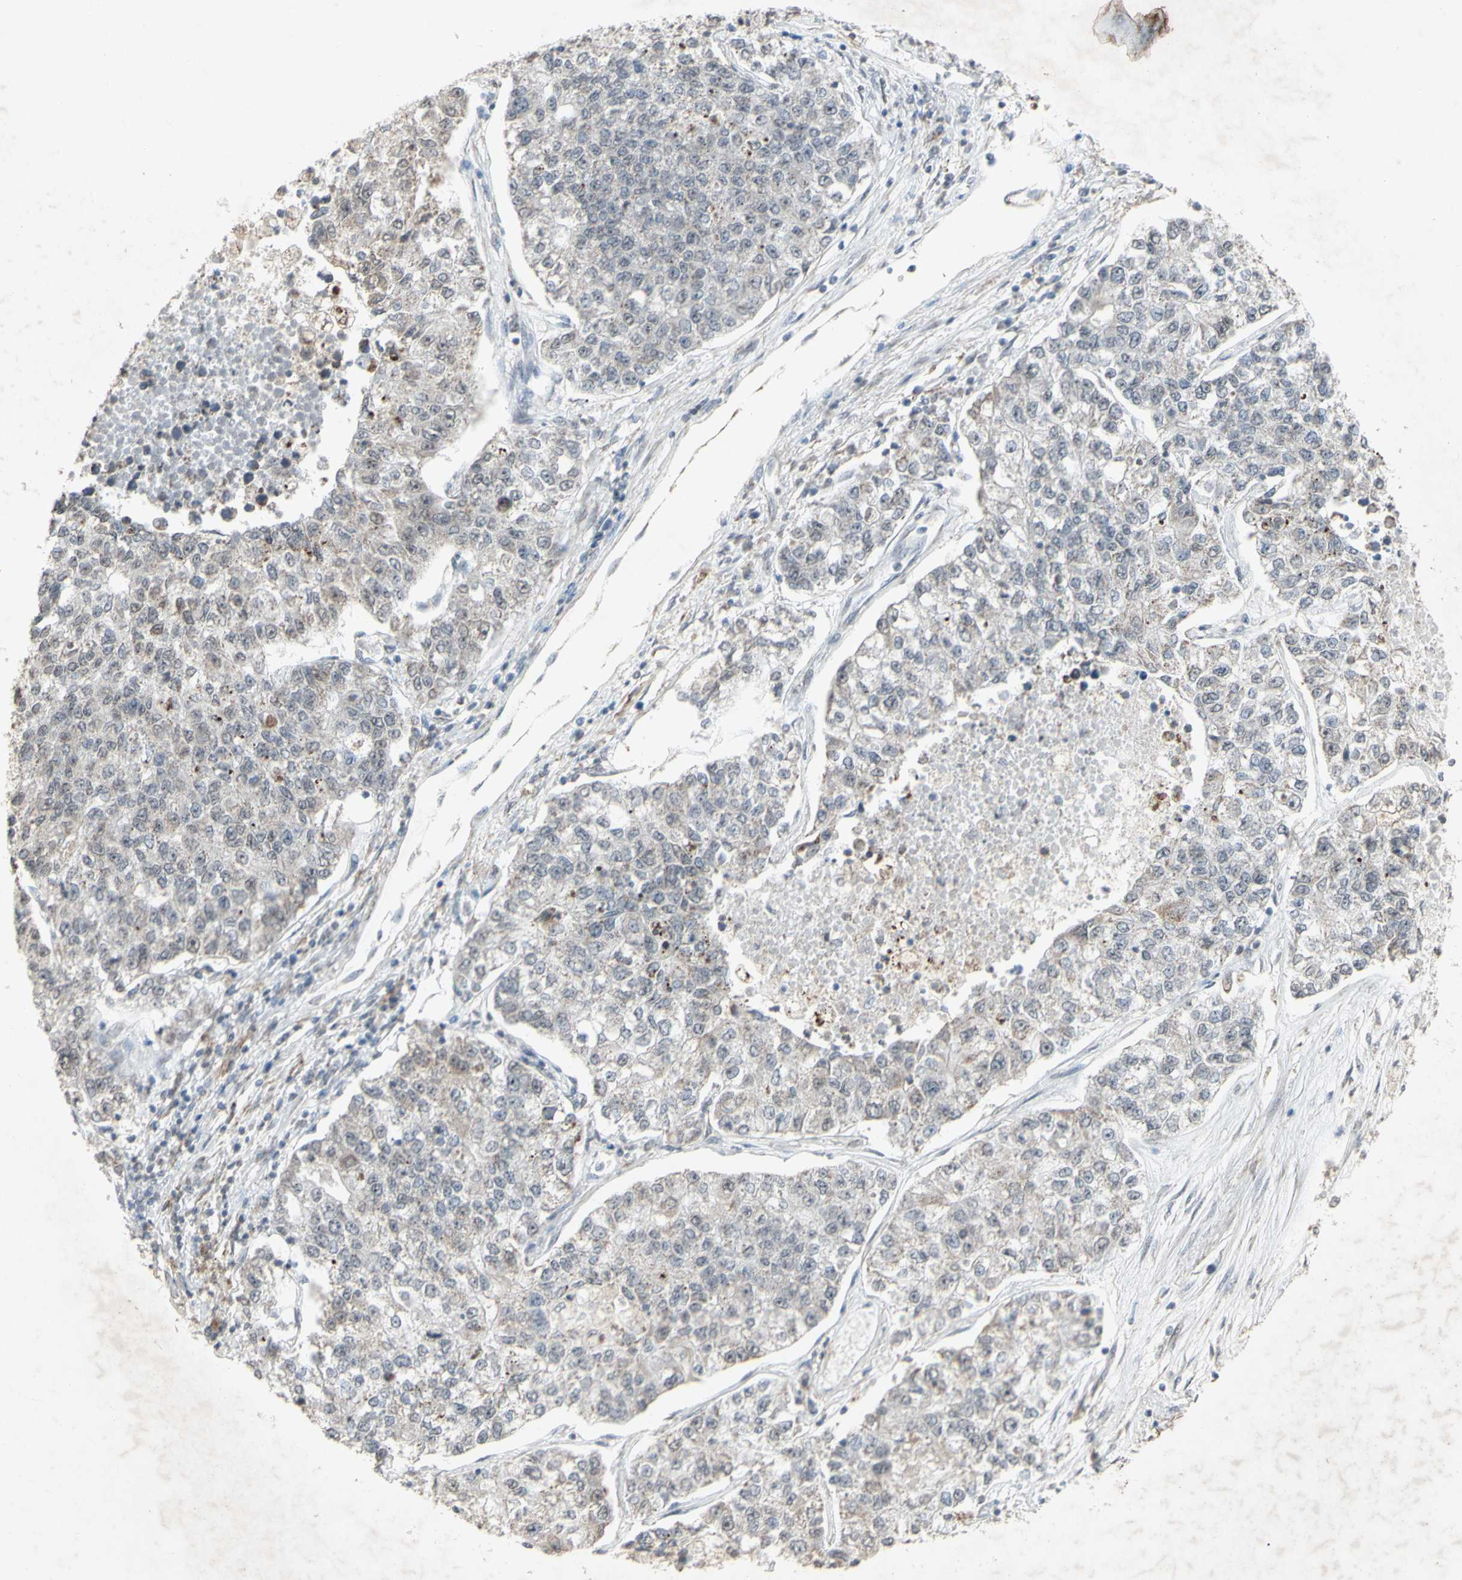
{"staining": {"intensity": "negative", "quantity": "none", "location": "none"}, "tissue": "lung cancer", "cell_type": "Tumor cells", "image_type": "cancer", "snomed": [{"axis": "morphology", "description": "Adenocarcinoma, NOS"}, {"axis": "topography", "description": "Lung"}], "caption": "IHC photomicrograph of human lung cancer (adenocarcinoma) stained for a protein (brown), which demonstrates no expression in tumor cells.", "gene": "CENPB", "patient": {"sex": "male", "age": 49}}